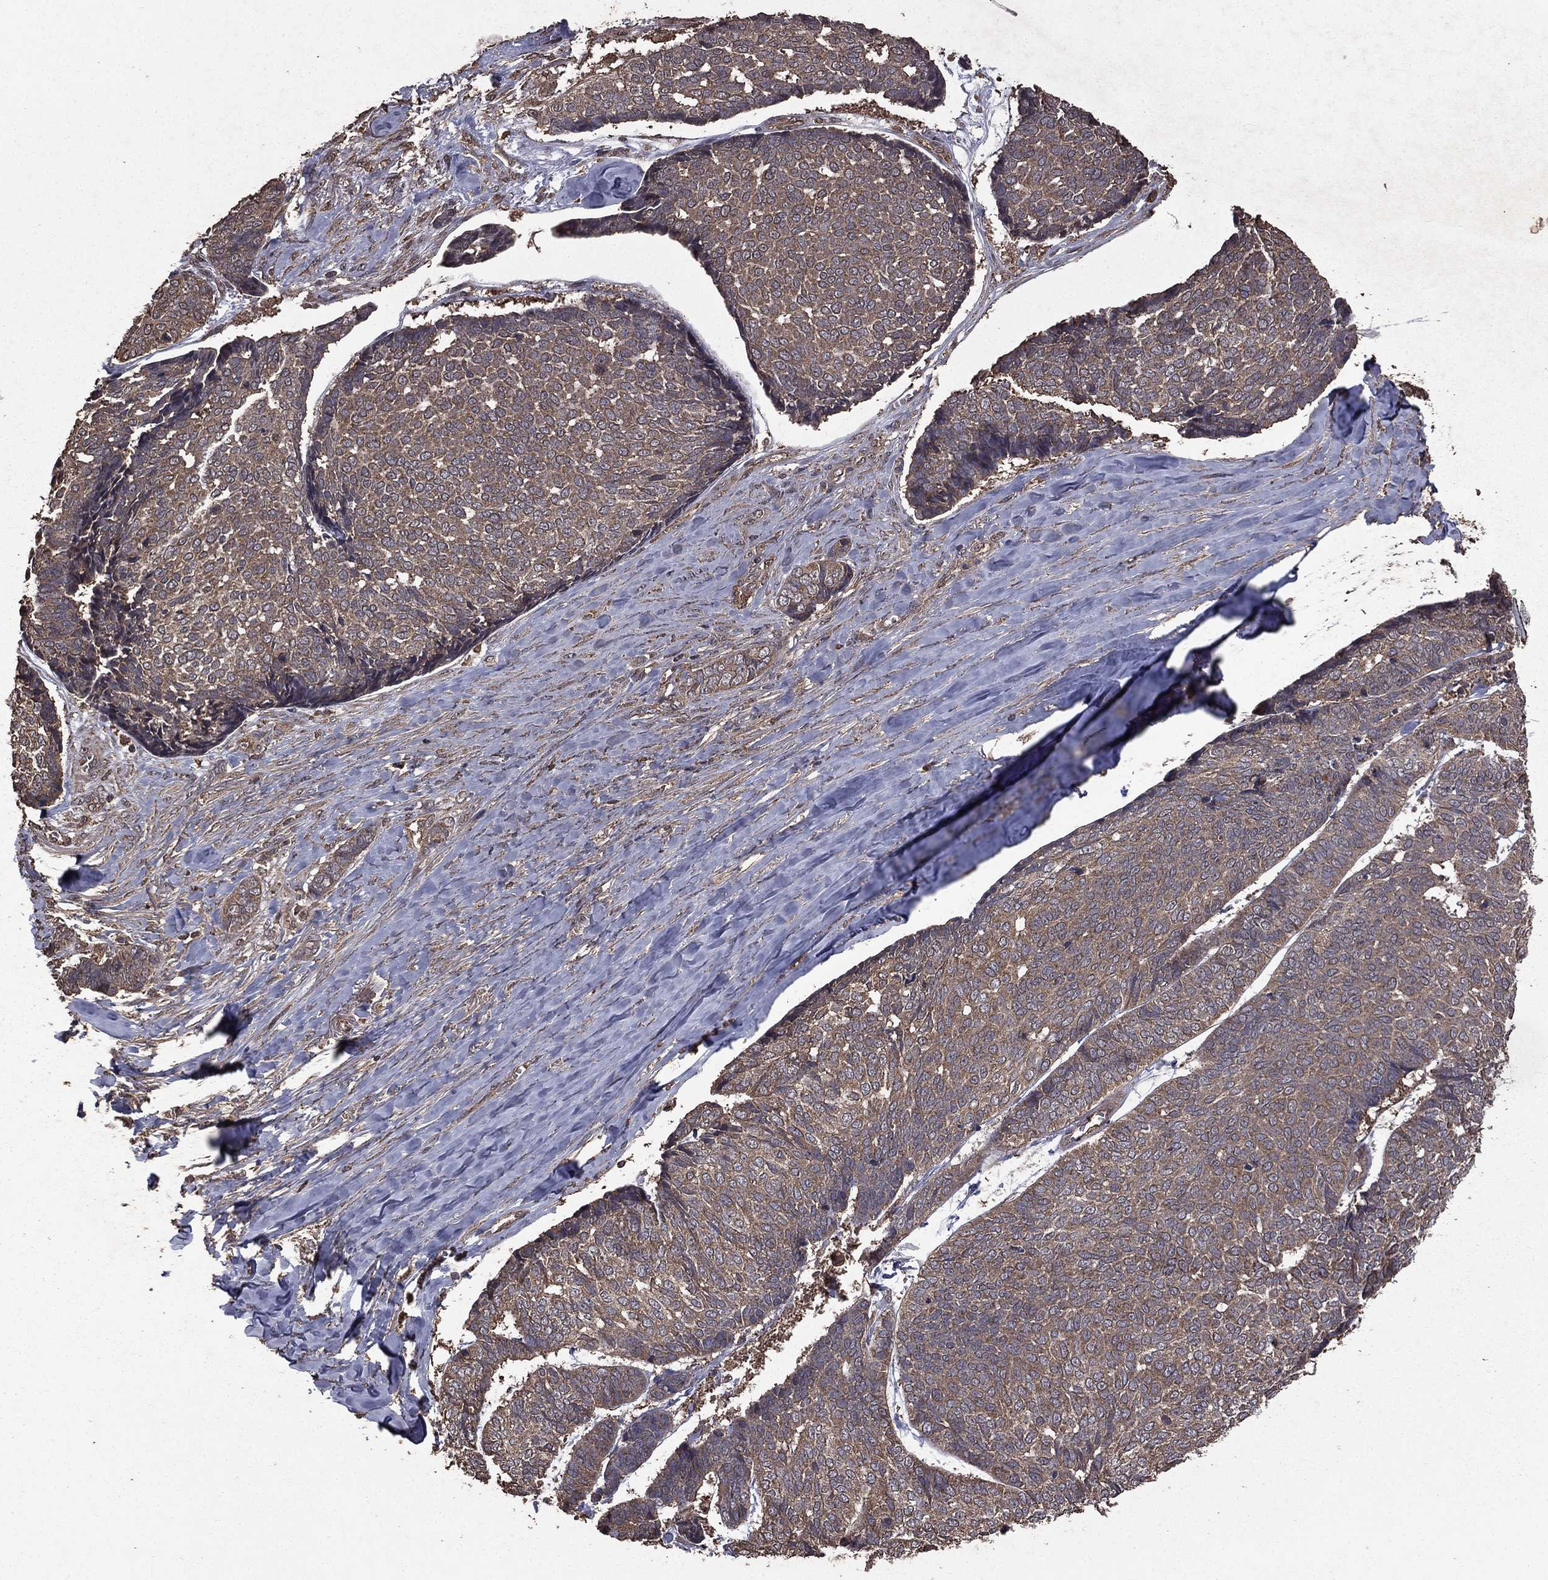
{"staining": {"intensity": "moderate", "quantity": "<25%", "location": "cytoplasmic/membranous"}, "tissue": "skin cancer", "cell_type": "Tumor cells", "image_type": "cancer", "snomed": [{"axis": "morphology", "description": "Basal cell carcinoma"}, {"axis": "topography", "description": "Skin"}], "caption": "Brown immunohistochemical staining in skin basal cell carcinoma shows moderate cytoplasmic/membranous staining in about <25% of tumor cells. (IHC, brightfield microscopy, high magnification).", "gene": "BIRC6", "patient": {"sex": "male", "age": 86}}